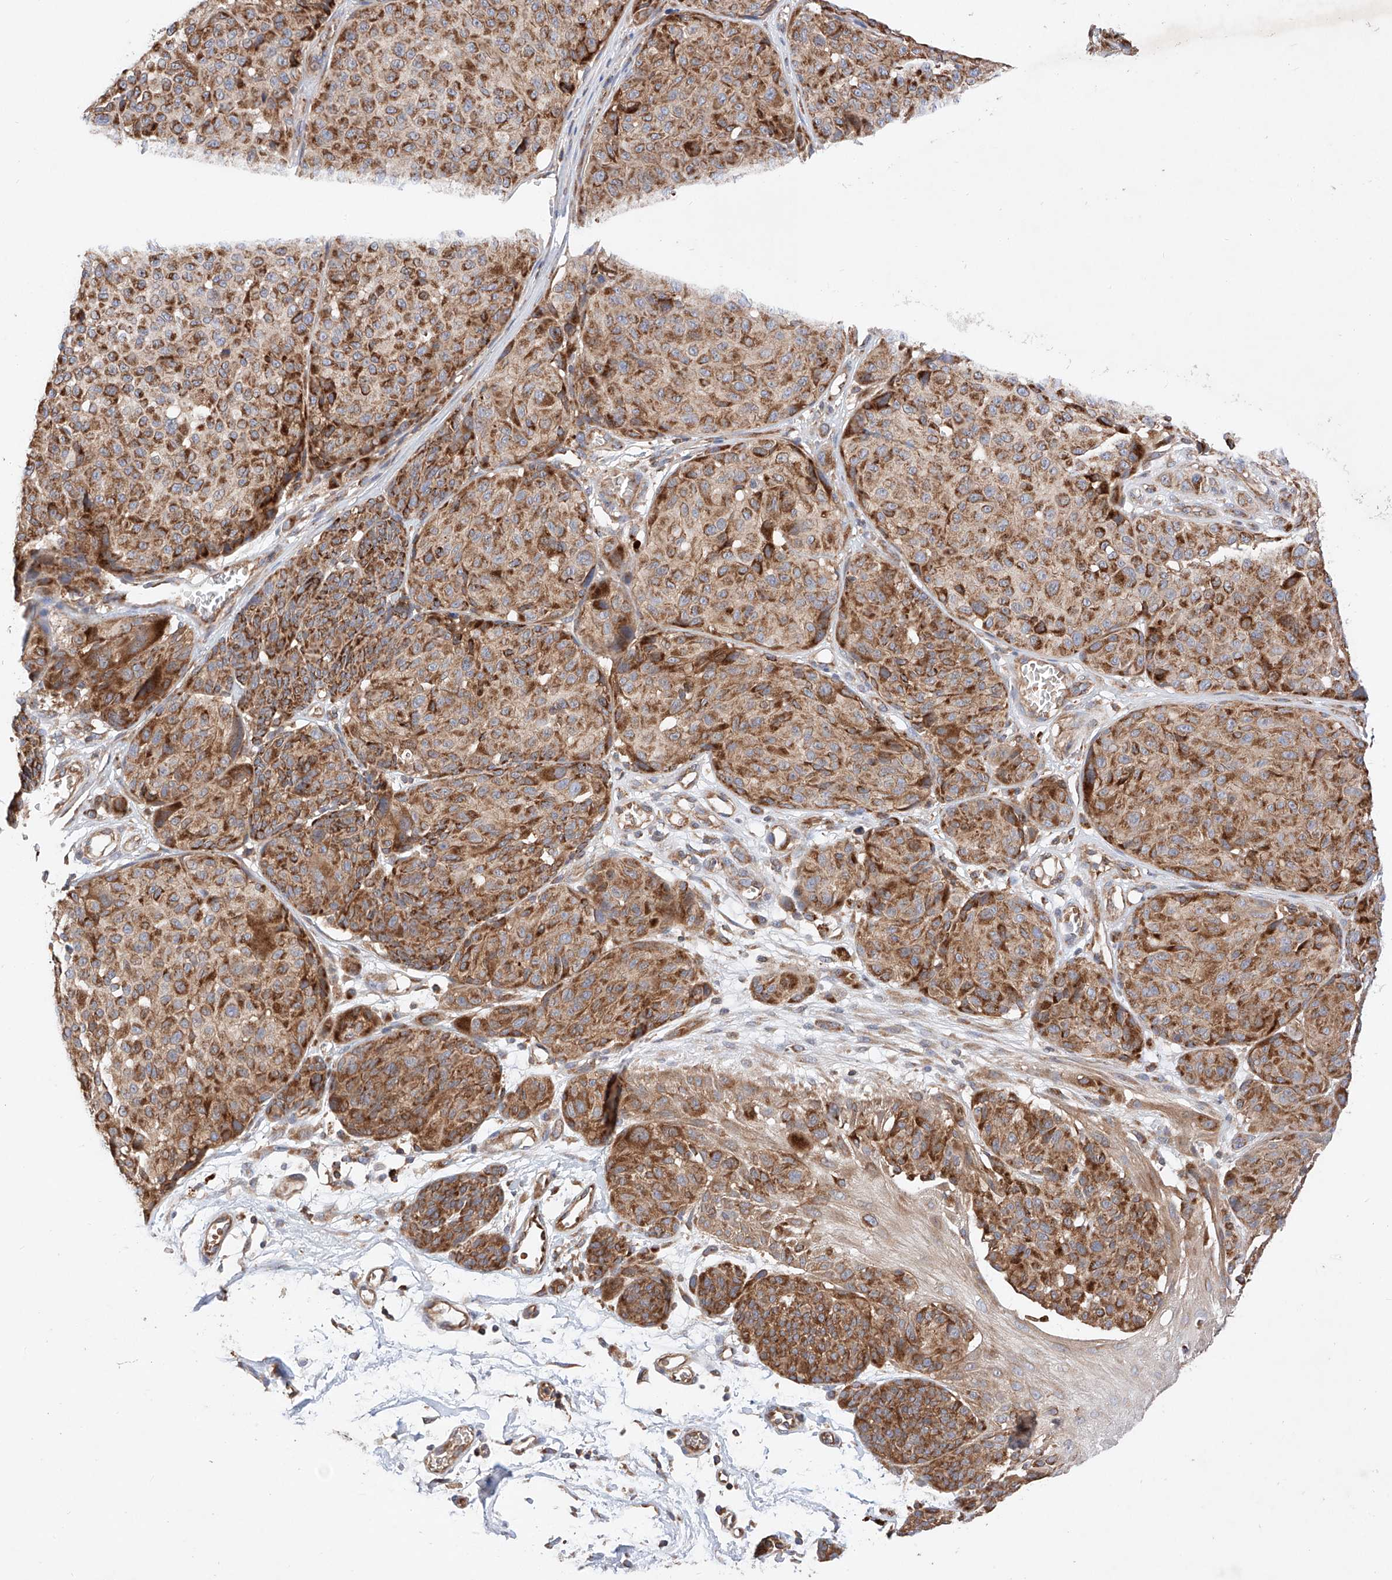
{"staining": {"intensity": "moderate", "quantity": ">75%", "location": "cytoplasmic/membranous"}, "tissue": "melanoma", "cell_type": "Tumor cells", "image_type": "cancer", "snomed": [{"axis": "morphology", "description": "Malignant melanoma, NOS"}, {"axis": "topography", "description": "Skin"}], "caption": "Melanoma stained with IHC shows moderate cytoplasmic/membranous positivity in about >75% of tumor cells.", "gene": "NR1D1", "patient": {"sex": "male", "age": 83}}